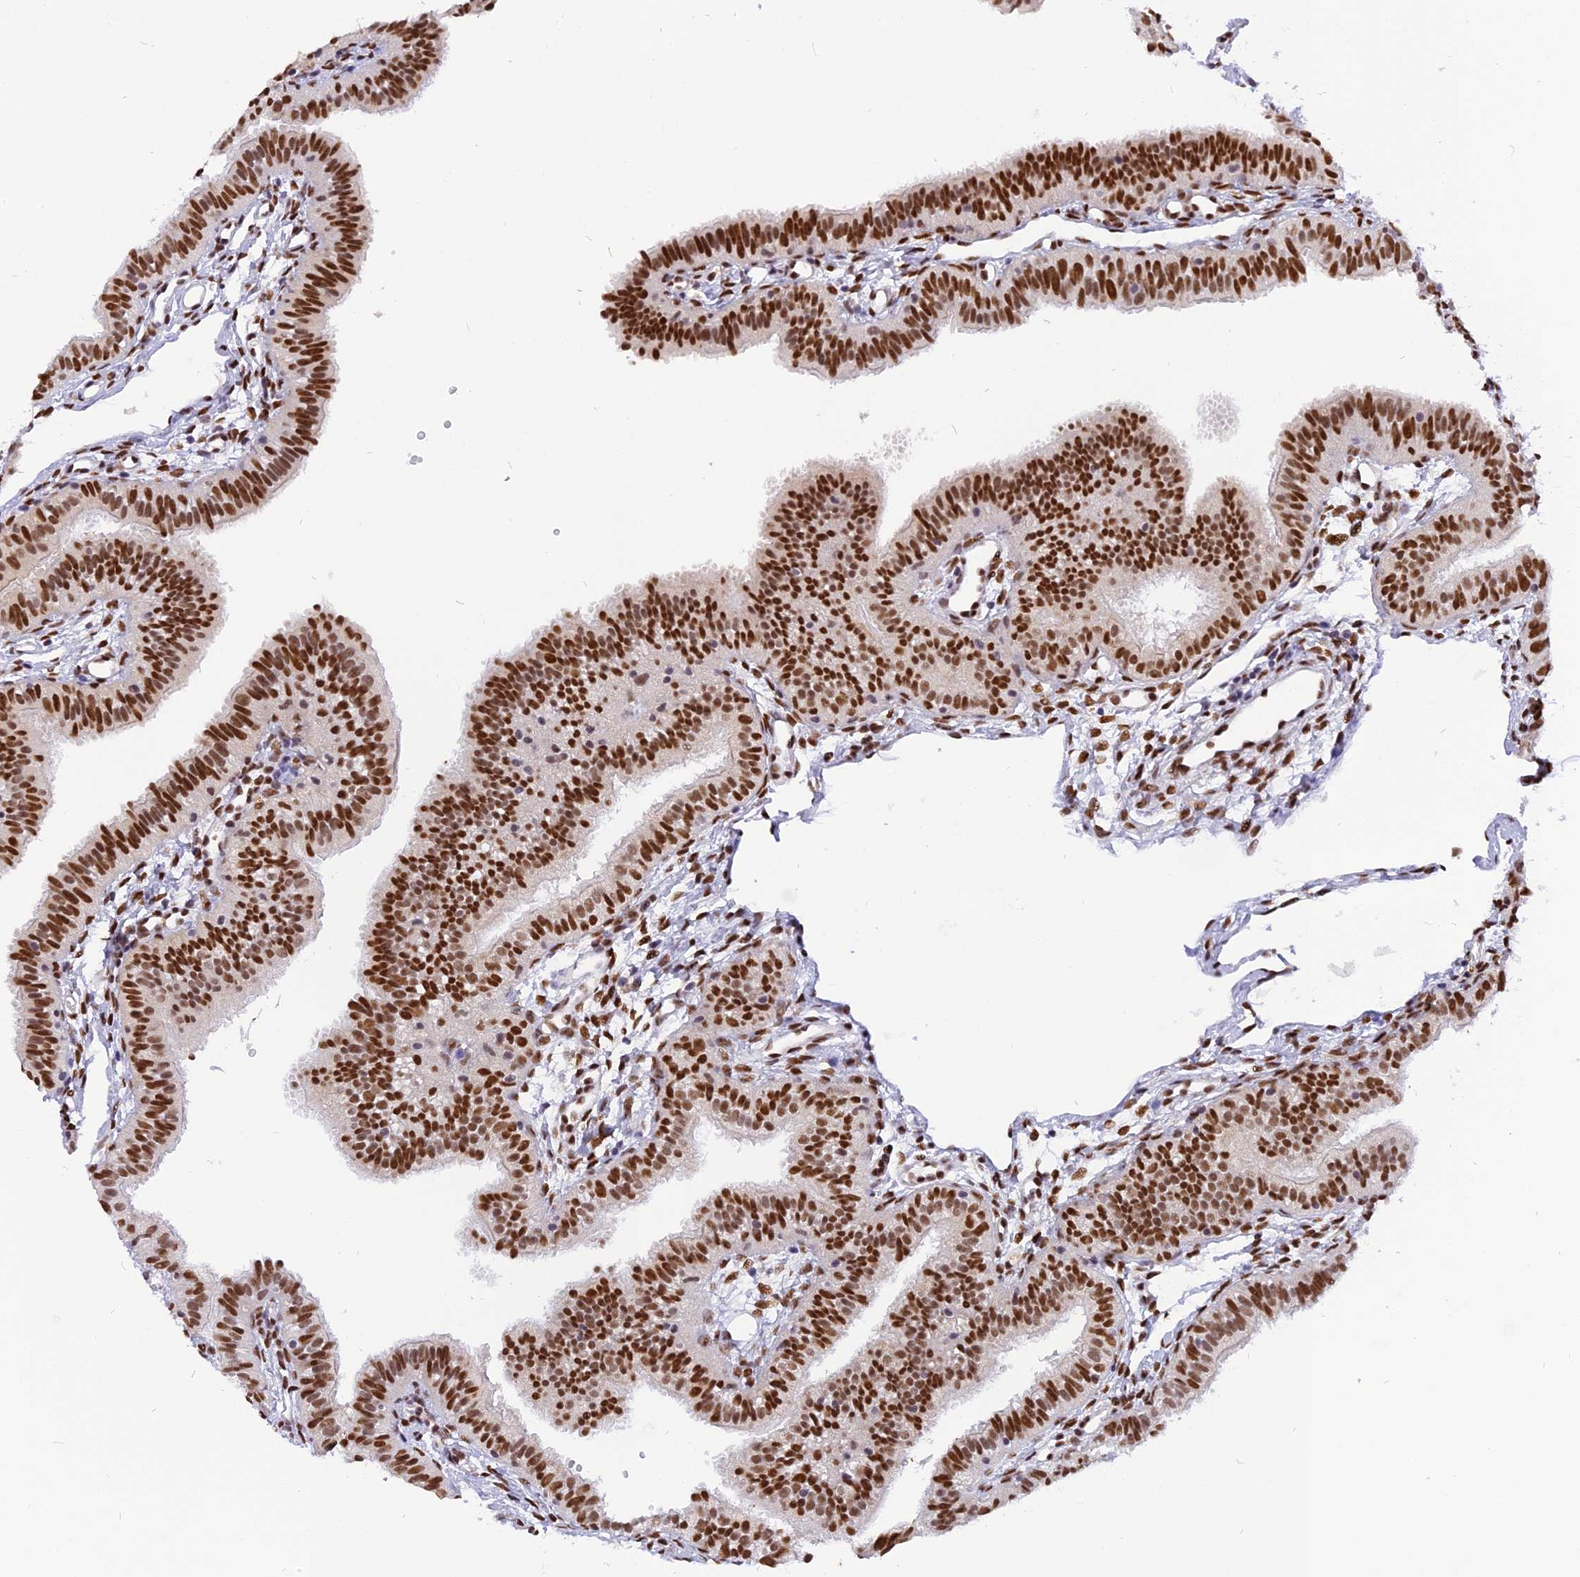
{"staining": {"intensity": "strong", "quantity": ">75%", "location": "nuclear"}, "tissue": "fallopian tube", "cell_type": "Glandular cells", "image_type": "normal", "snomed": [{"axis": "morphology", "description": "Normal tissue, NOS"}, {"axis": "topography", "description": "Fallopian tube"}], "caption": "A high-resolution micrograph shows immunohistochemistry staining of unremarkable fallopian tube, which displays strong nuclear staining in about >75% of glandular cells.", "gene": "IRF2BP1", "patient": {"sex": "female", "age": 35}}